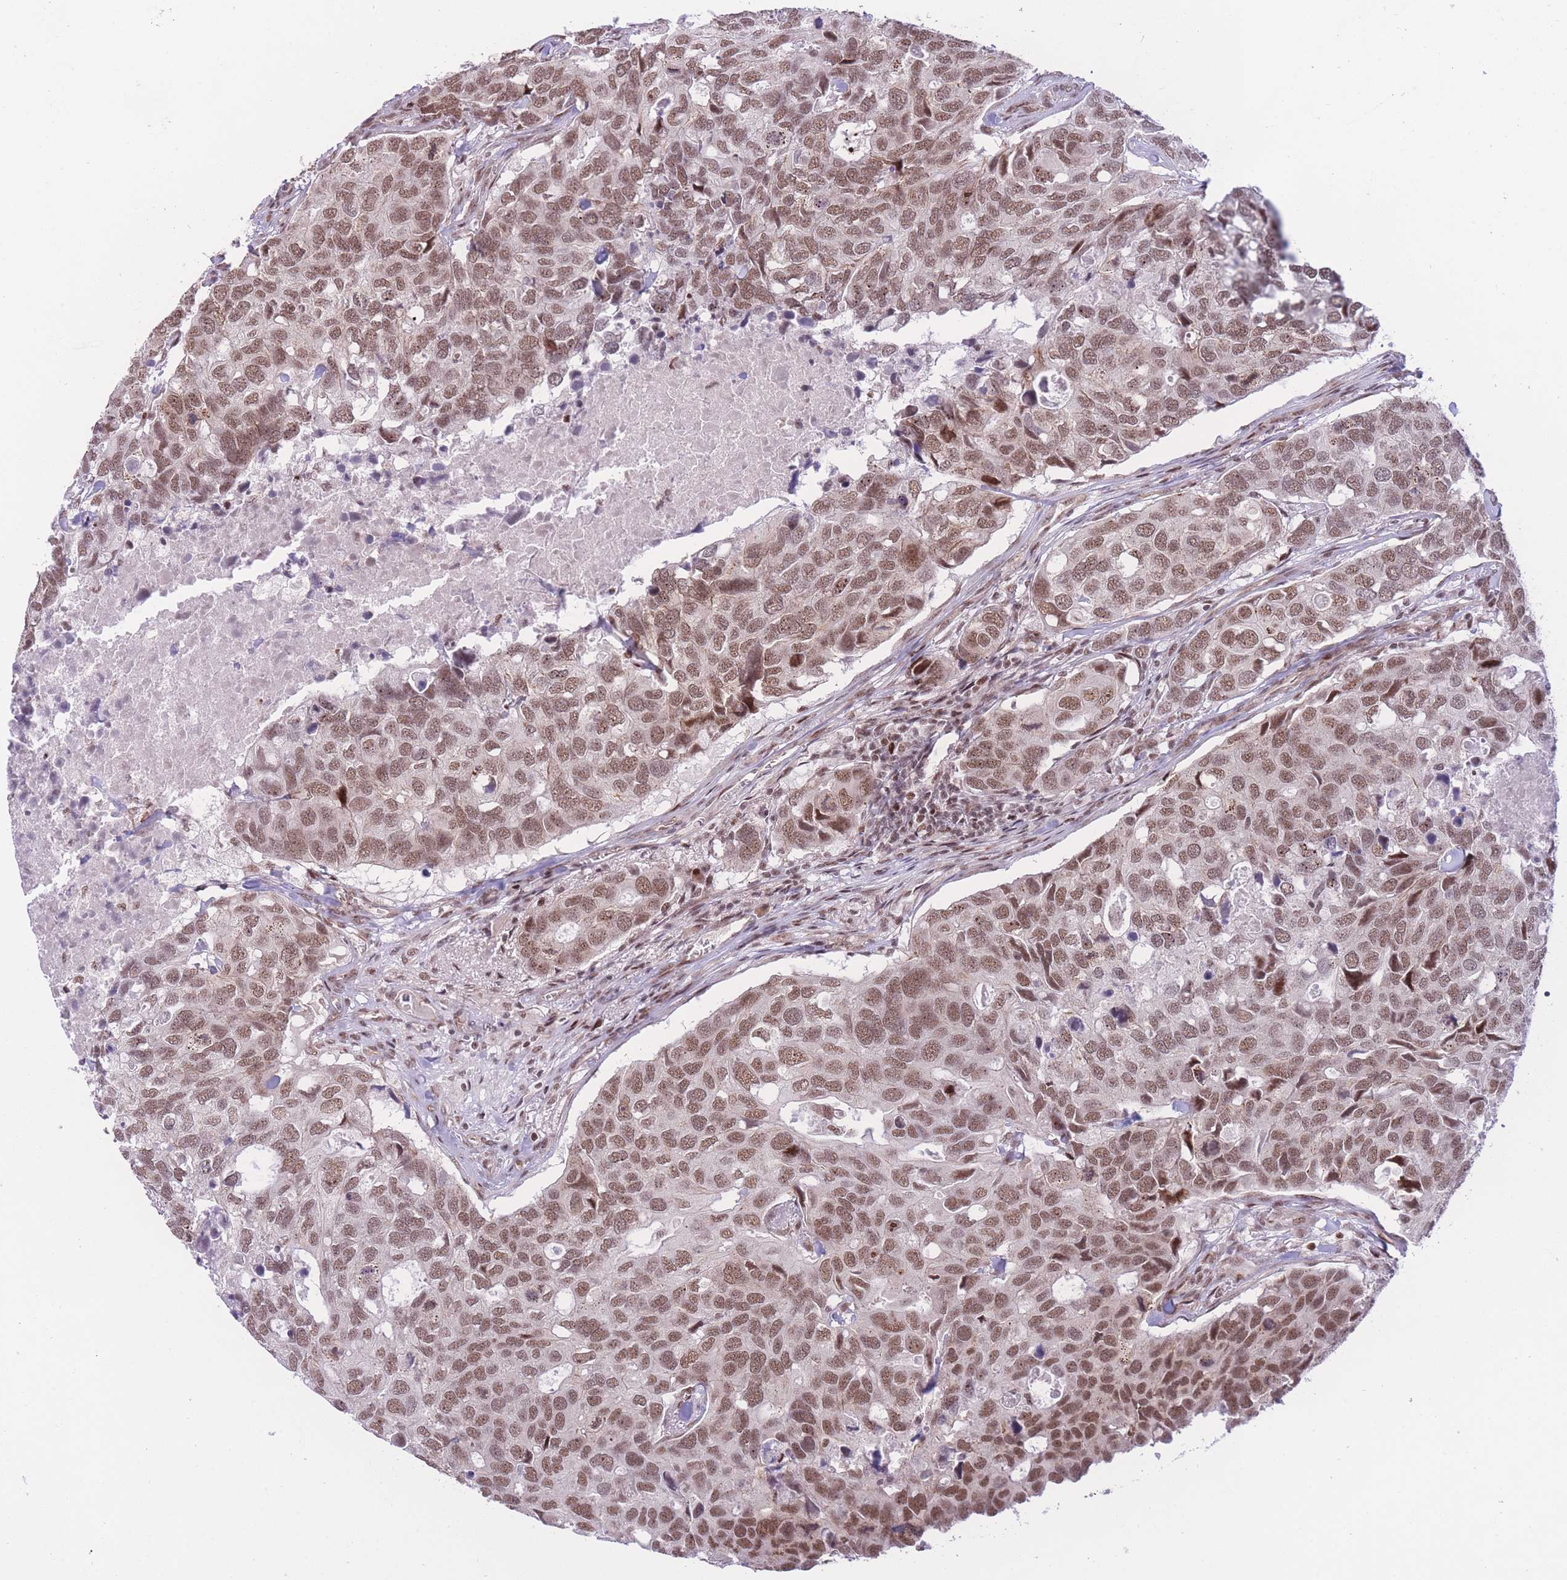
{"staining": {"intensity": "moderate", "quantity": ">75%", "location": "nuclear"}, "tissue": "breast cancer", "cell_type": "Tumor cells", "image_type": "cancer", "snomed": [{"axis": "morphology", "description": "Duct carcinoma"}, {"axis": "topography", "description": "Breast"}], "caption": "Moderate nuclear protein positivity is appreciated in approximately >75% of tumor cells in infiltrating ductal carcinoma (breast). (IHC, brightfield microscopy, high magnification).", "gene": "PCIF1", "patient": {"sex": "female", "age": 83}}